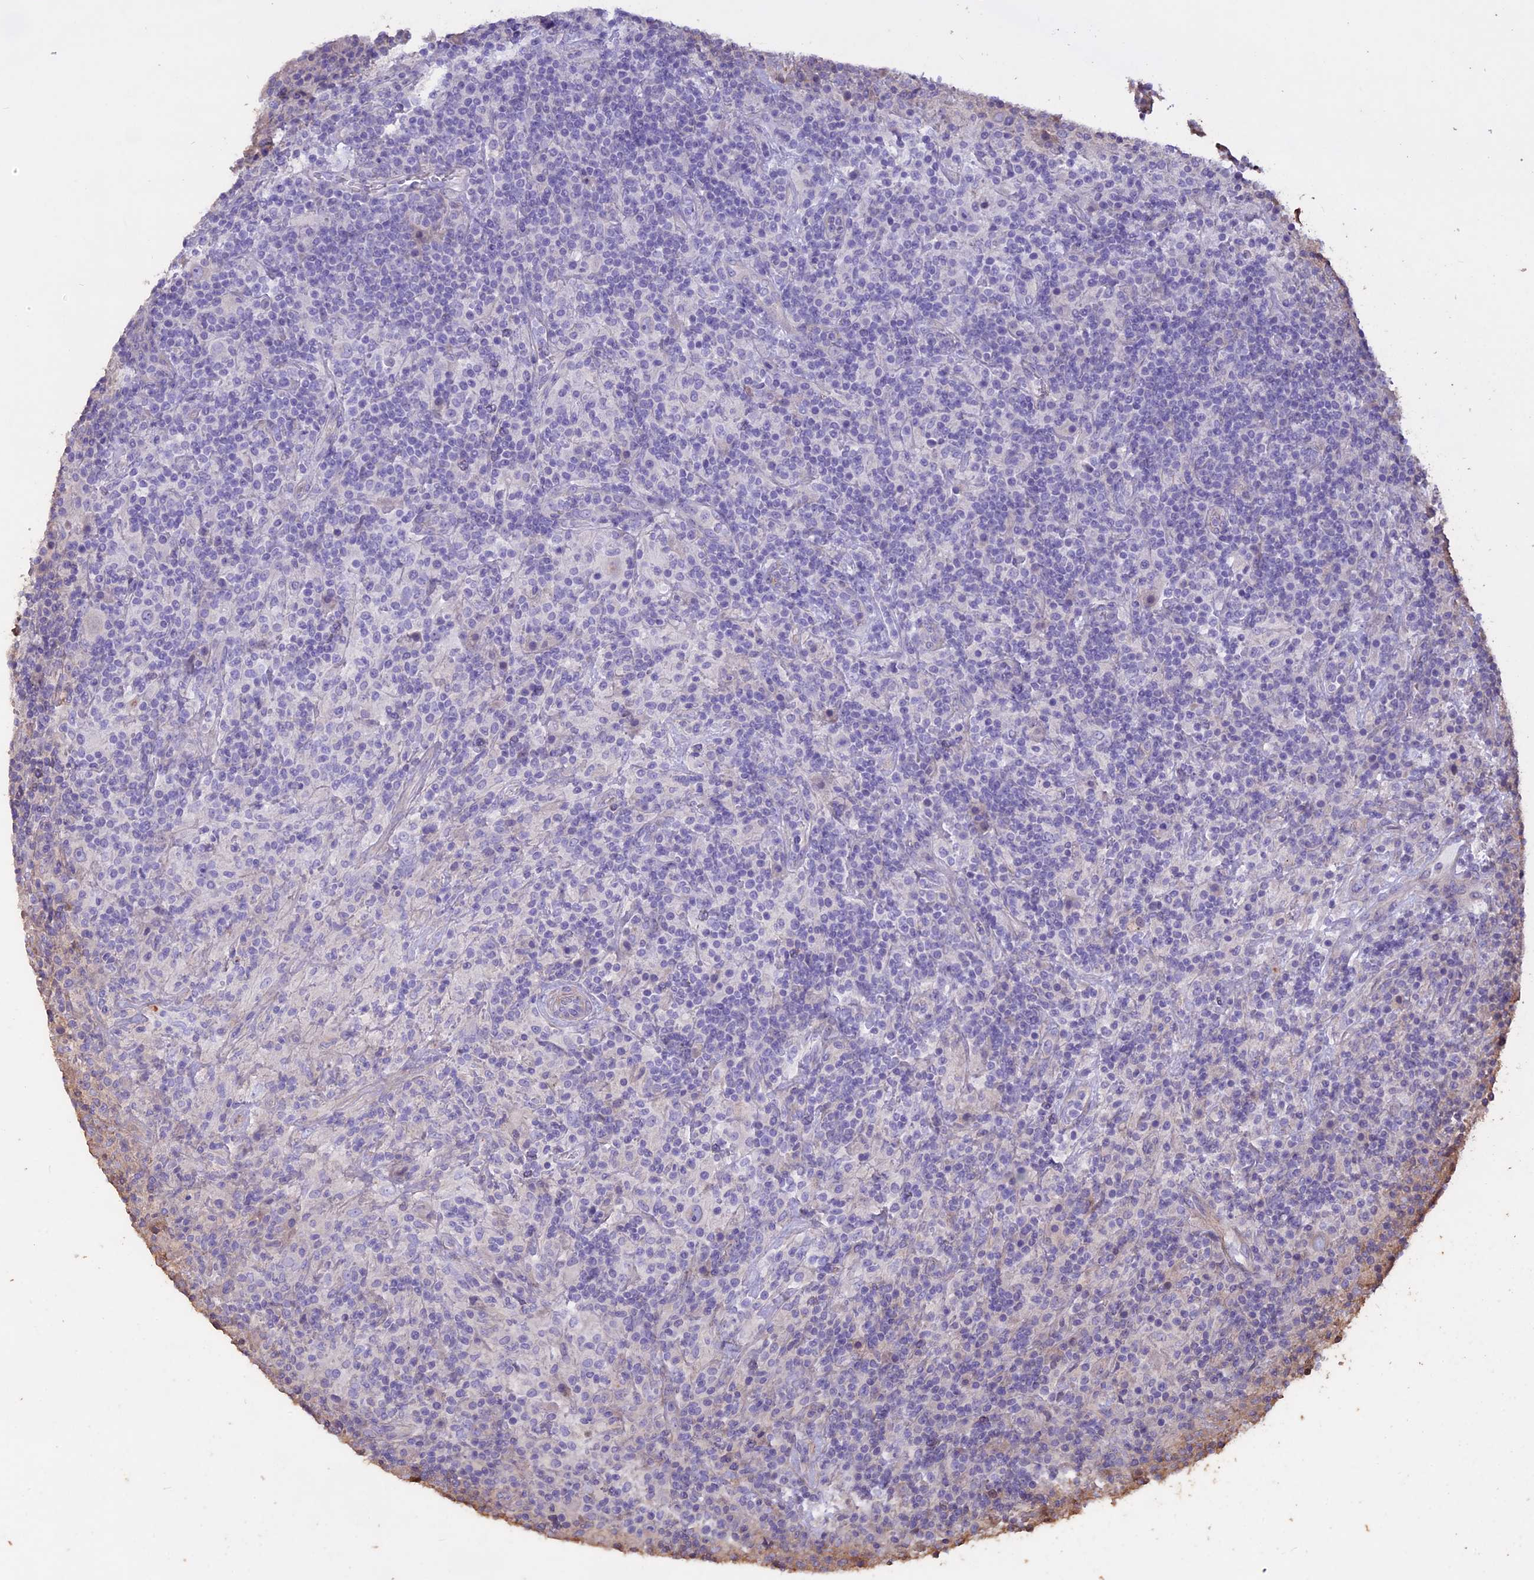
{"staining": {"intensity": "negative", "quantity": "none", "location": "none"}, "tissue": "lymphoma", "cell_type": "Tumor cells", "image_type": "cancer", "snomed": [{"axis": "morphology", "description": "Hodgkin's disease, NOS"}, {"axis": "topography", "description": "Lymph node"}], "caption": "High magnification brightfield microscopy of Hodgkin's disease stained with DAB (3,3'-diaminobenzidine) (brown) and counterstained with hematoxylin (blue): tumor cells show no significant positivity.", "gene": "CCDC148", "patient": {"sex": "male", "age": 70}}